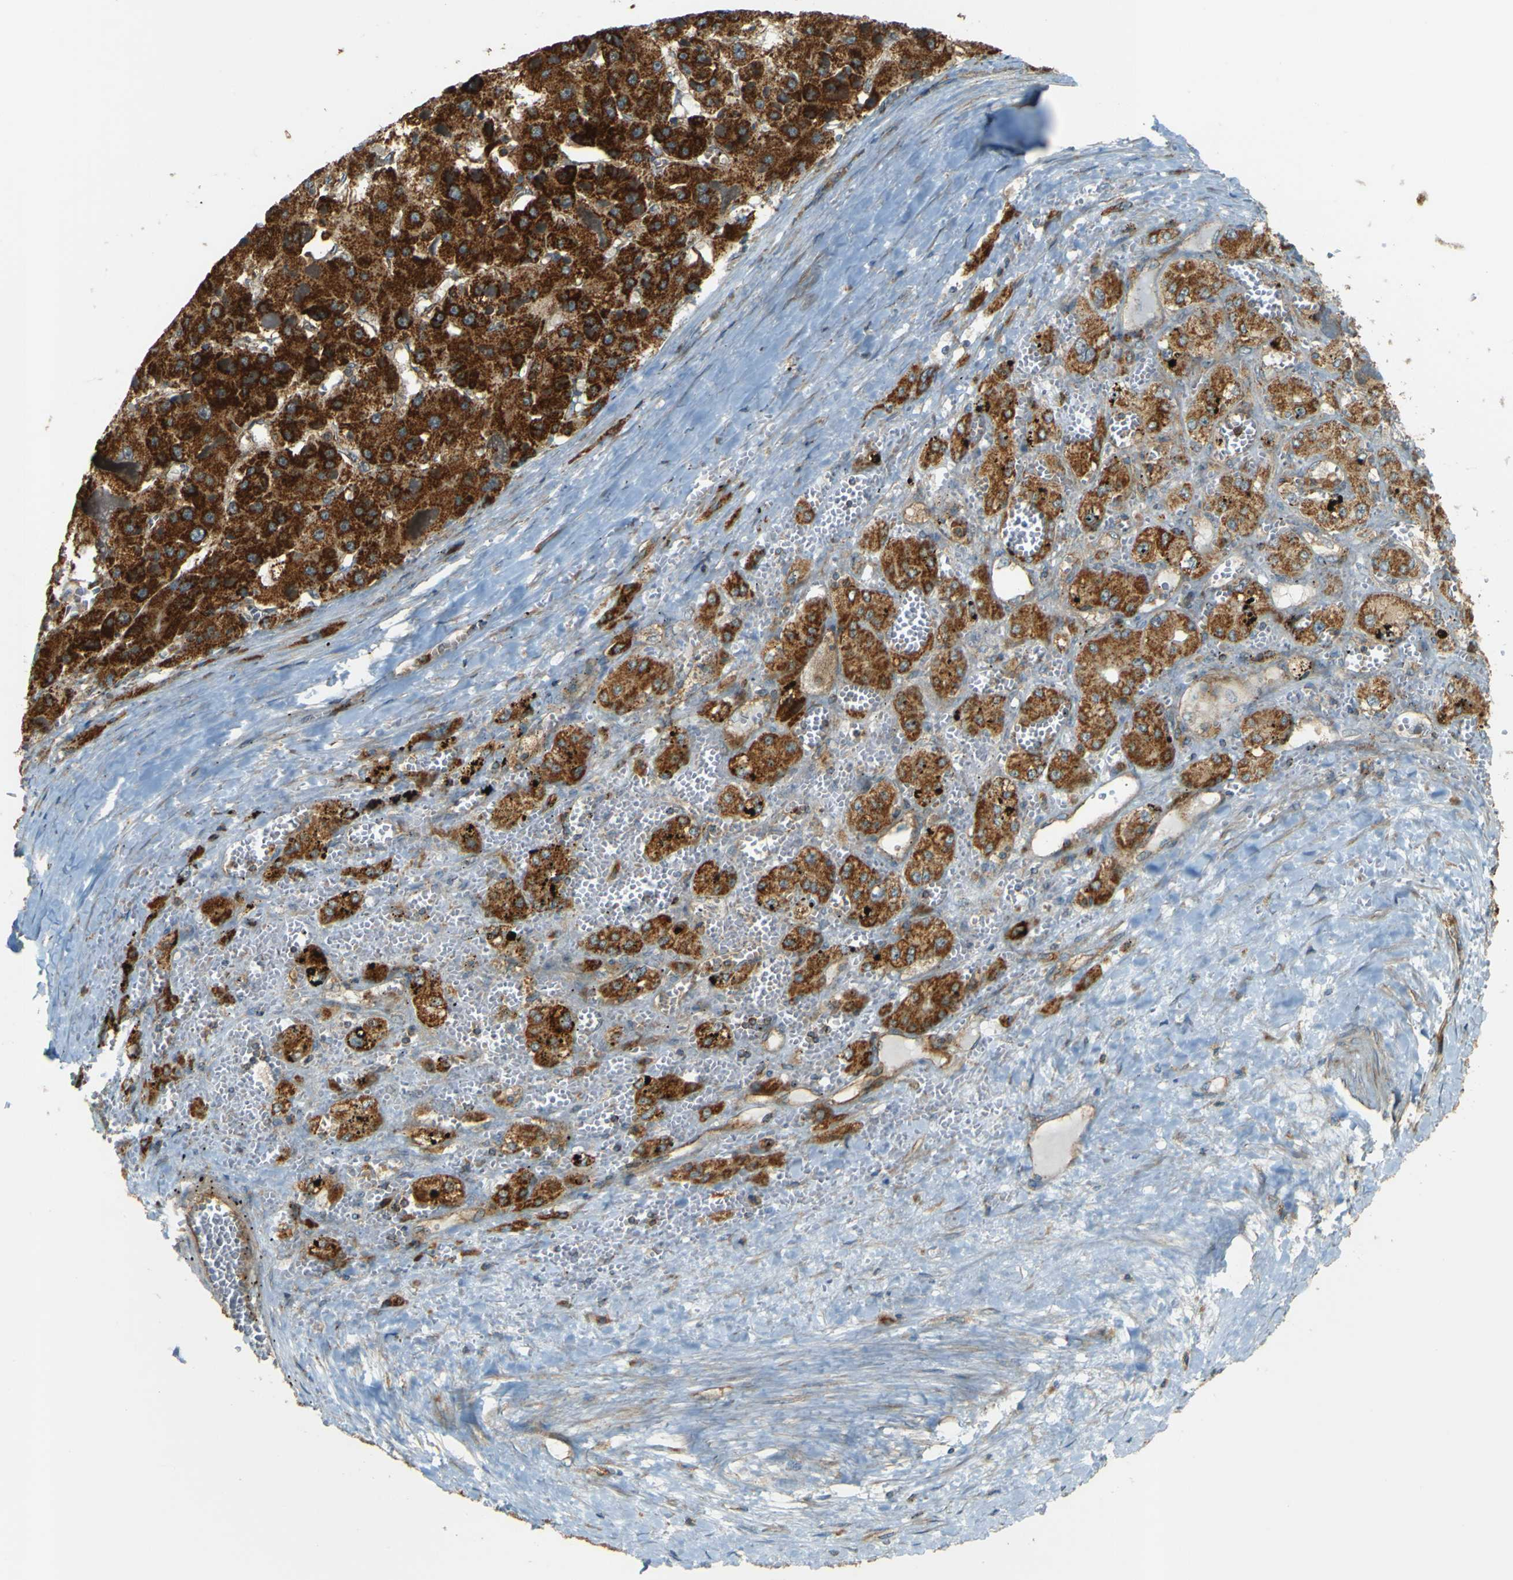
{"staining": {"intensity": "strong", "quantity": ">75%", "location": "cytoplasmic/membranous"}, "tissue": "liver cancer", "cell_type": "Tumor cells", "image_type": "cancer", "snomed": [{"axis": "morphology", "description": "Carcinoma, Hepatocellular, NOS"}, {"axis": "topography", "description": "Liver"}], "caption": "A histopathology image of human hepatocellular carcinoma (liver) stained for a protein displays strong cytoplasmic/membranous brown staining in tumor cells.", "gene": "DNAJC5", "patient": {"sex": "female", "age": 73}}